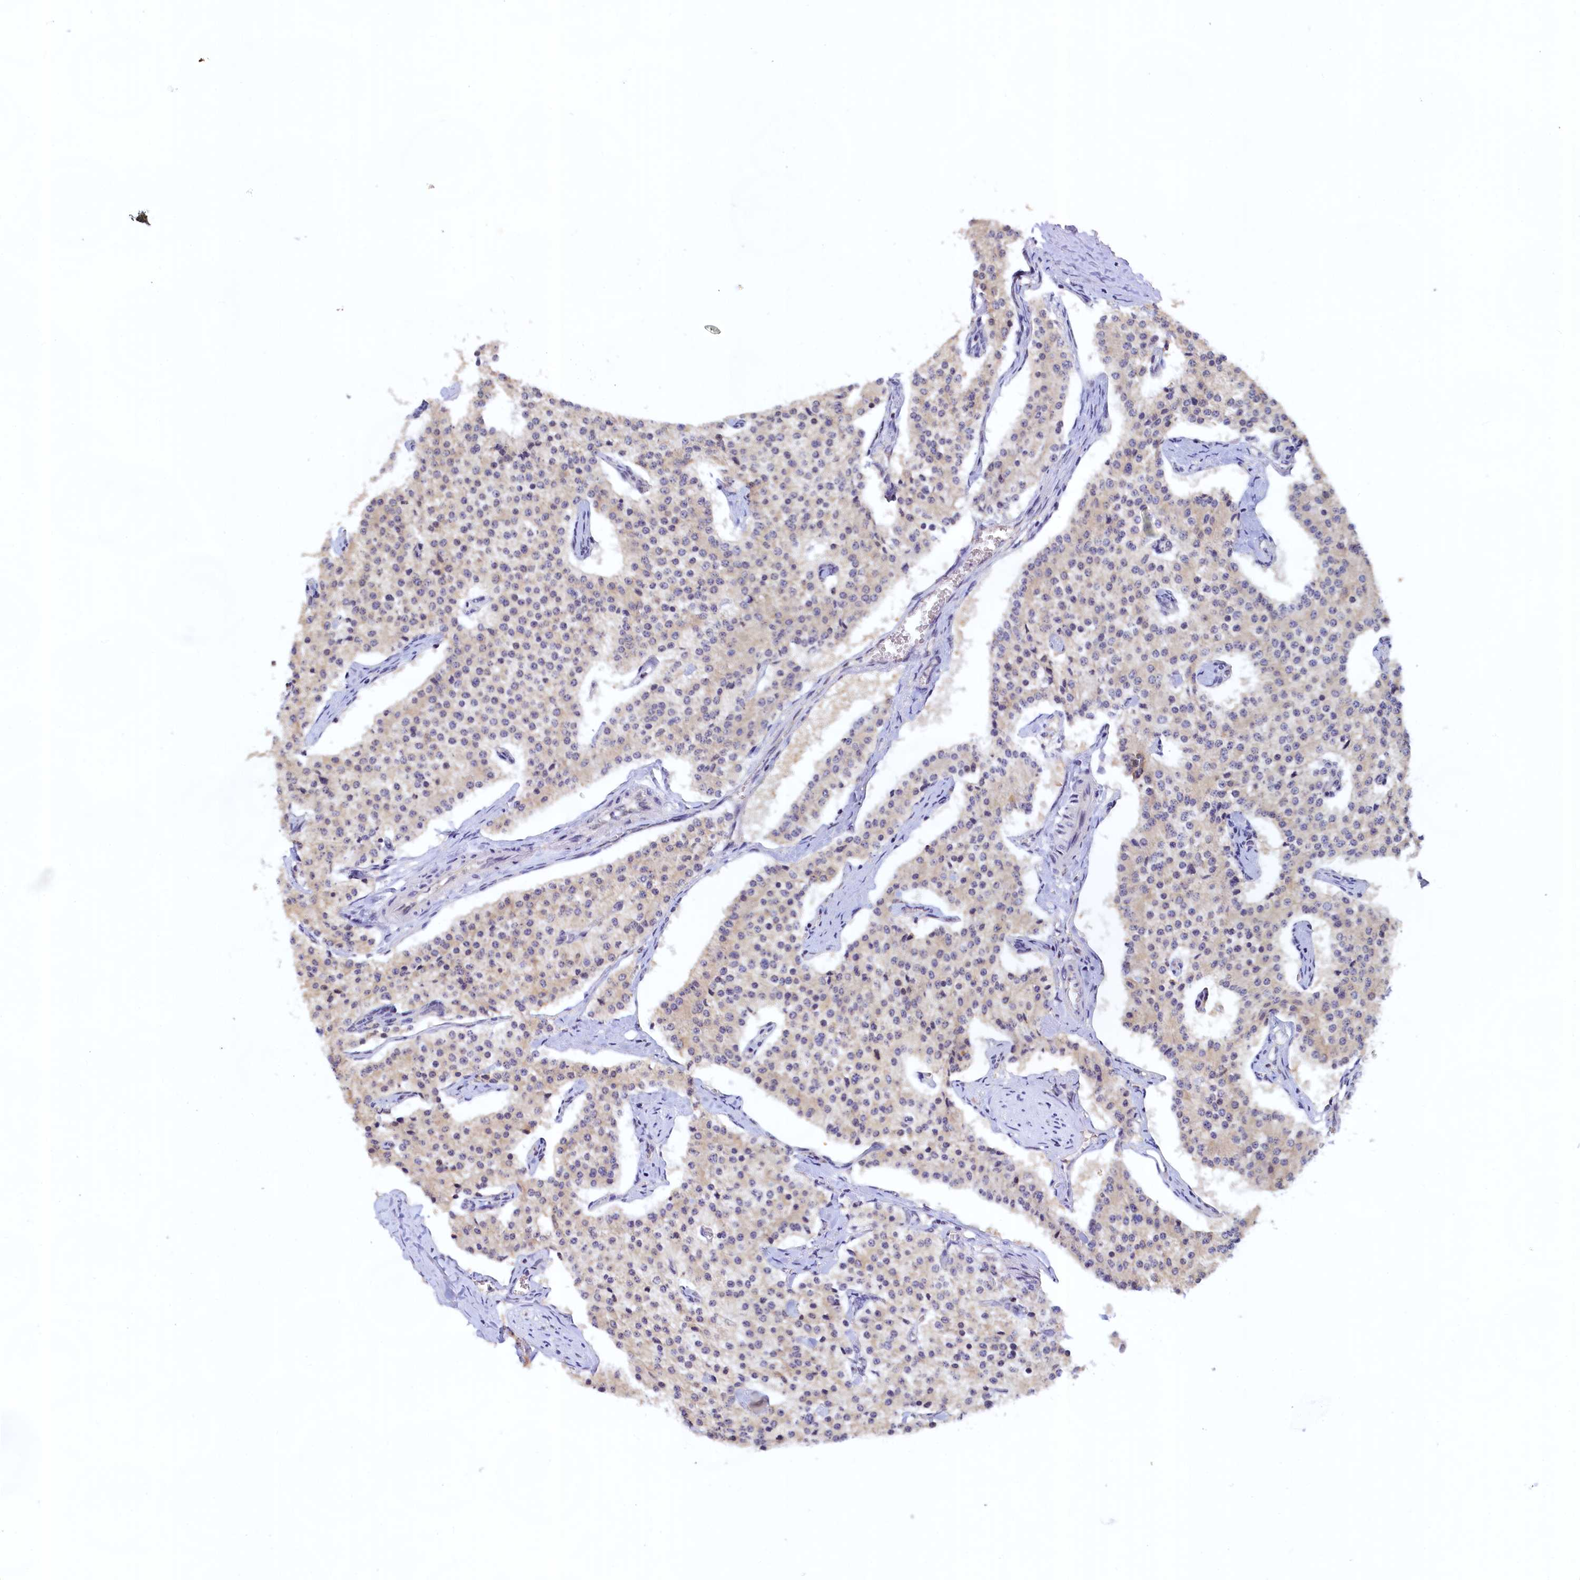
{"staining": {"intensity": "weak", "quantity": "<25%", "location": "cytoplasmic/membranous"}, "tissue": "carcinoid", "cell_type": "Tumor cells", "image_type": "cancer", "snomed": [{"axis": "morphology", "description": "Carcinoid, malignant, NOS"}, {"axis": "topography", "description": "Colon"}], "caption": "Immunohistochemistry (IHC) of human malignant carcinoid displays no staining in tumor cells. (DAB (3,3'-diaminobenzidine) IHC, high magnification).", "gene": "PAAF1", "patient": {"sex": "female", "age": 52}}